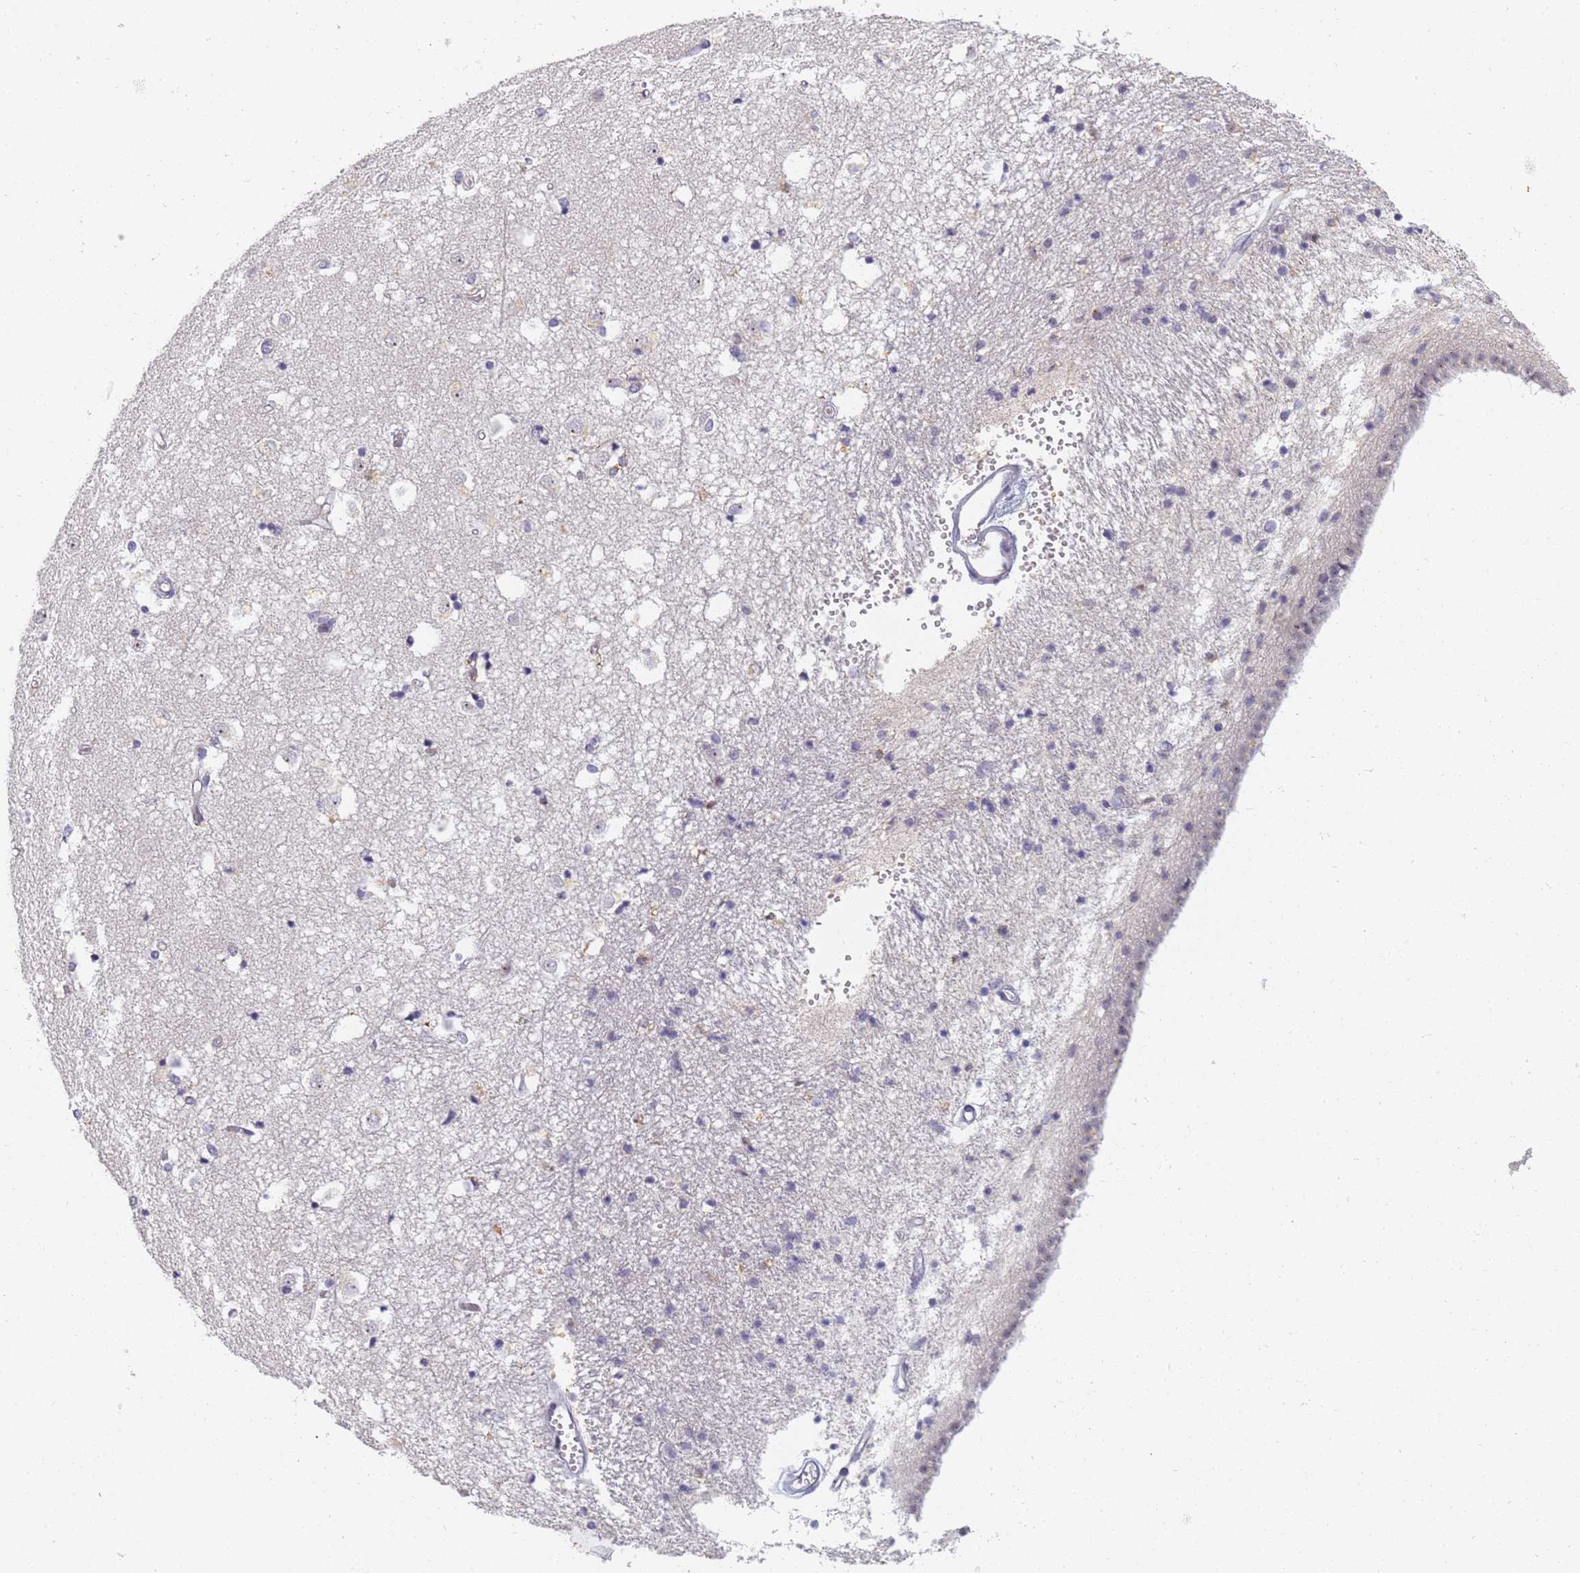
{"staining": {"intensity": "negative", "quantity": "none", "location": "none"}, "tissue": "caudate", "cell_type": "Glial cells", "image_type": "normal", "snomed": [{"axis": "morphology", "description": "Normal tissue, NOS"}, {"axis": "topography", "description": "Lateral ventricle wall"}], "caption": "Unremarkable caudate was stained to show a protein in brown. There is no significant positivity in glial cells. (DAB (3,3'-diaminobenzidine) IHC with hematoxylin counter stain).", "gene": "SLC38A9", "patient": {"sex": "male", "age": 45}}